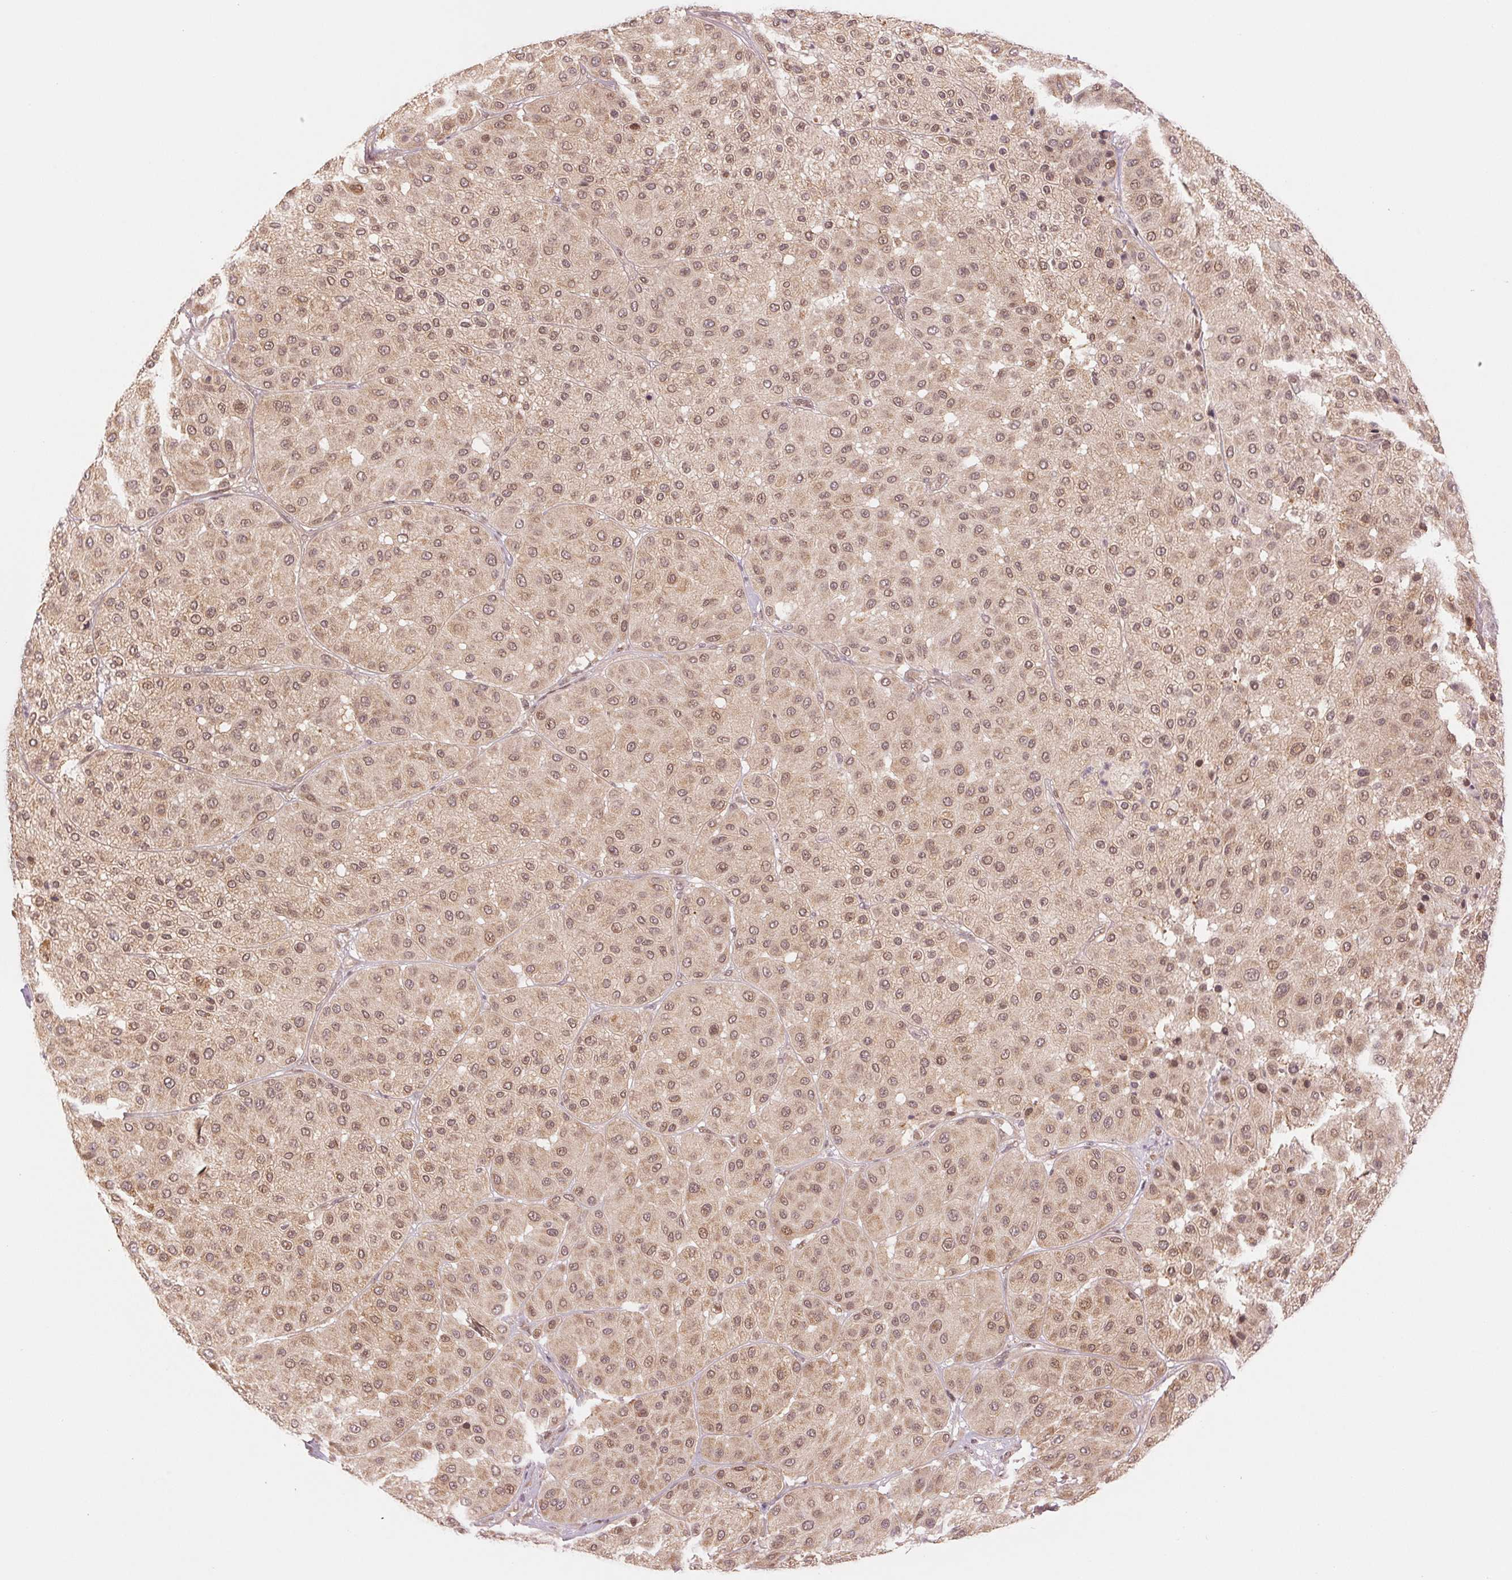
{"staining": {"intensity": "weak", "quantity": ">75%", "location": "cytoplasmic/membranous,nuclear"}, "tissue": "melanoma", "cell_type": "Tumor cells", "image_type": "cancer", "snomed": [{"axis": "morphology", "description": "Malignant melanoma, Metastatic site"}, {"axis": "topography", "description": "Smooth muscle"}], "caption": "Approximately >75% of tumor cells in human melanoma show weak cytoplasmic/membranous and nuclear protein expression as visualized by brown immunohistochemical staining.", "gene": "ERI3", "patient": {"sex": "male", "age": 41}}